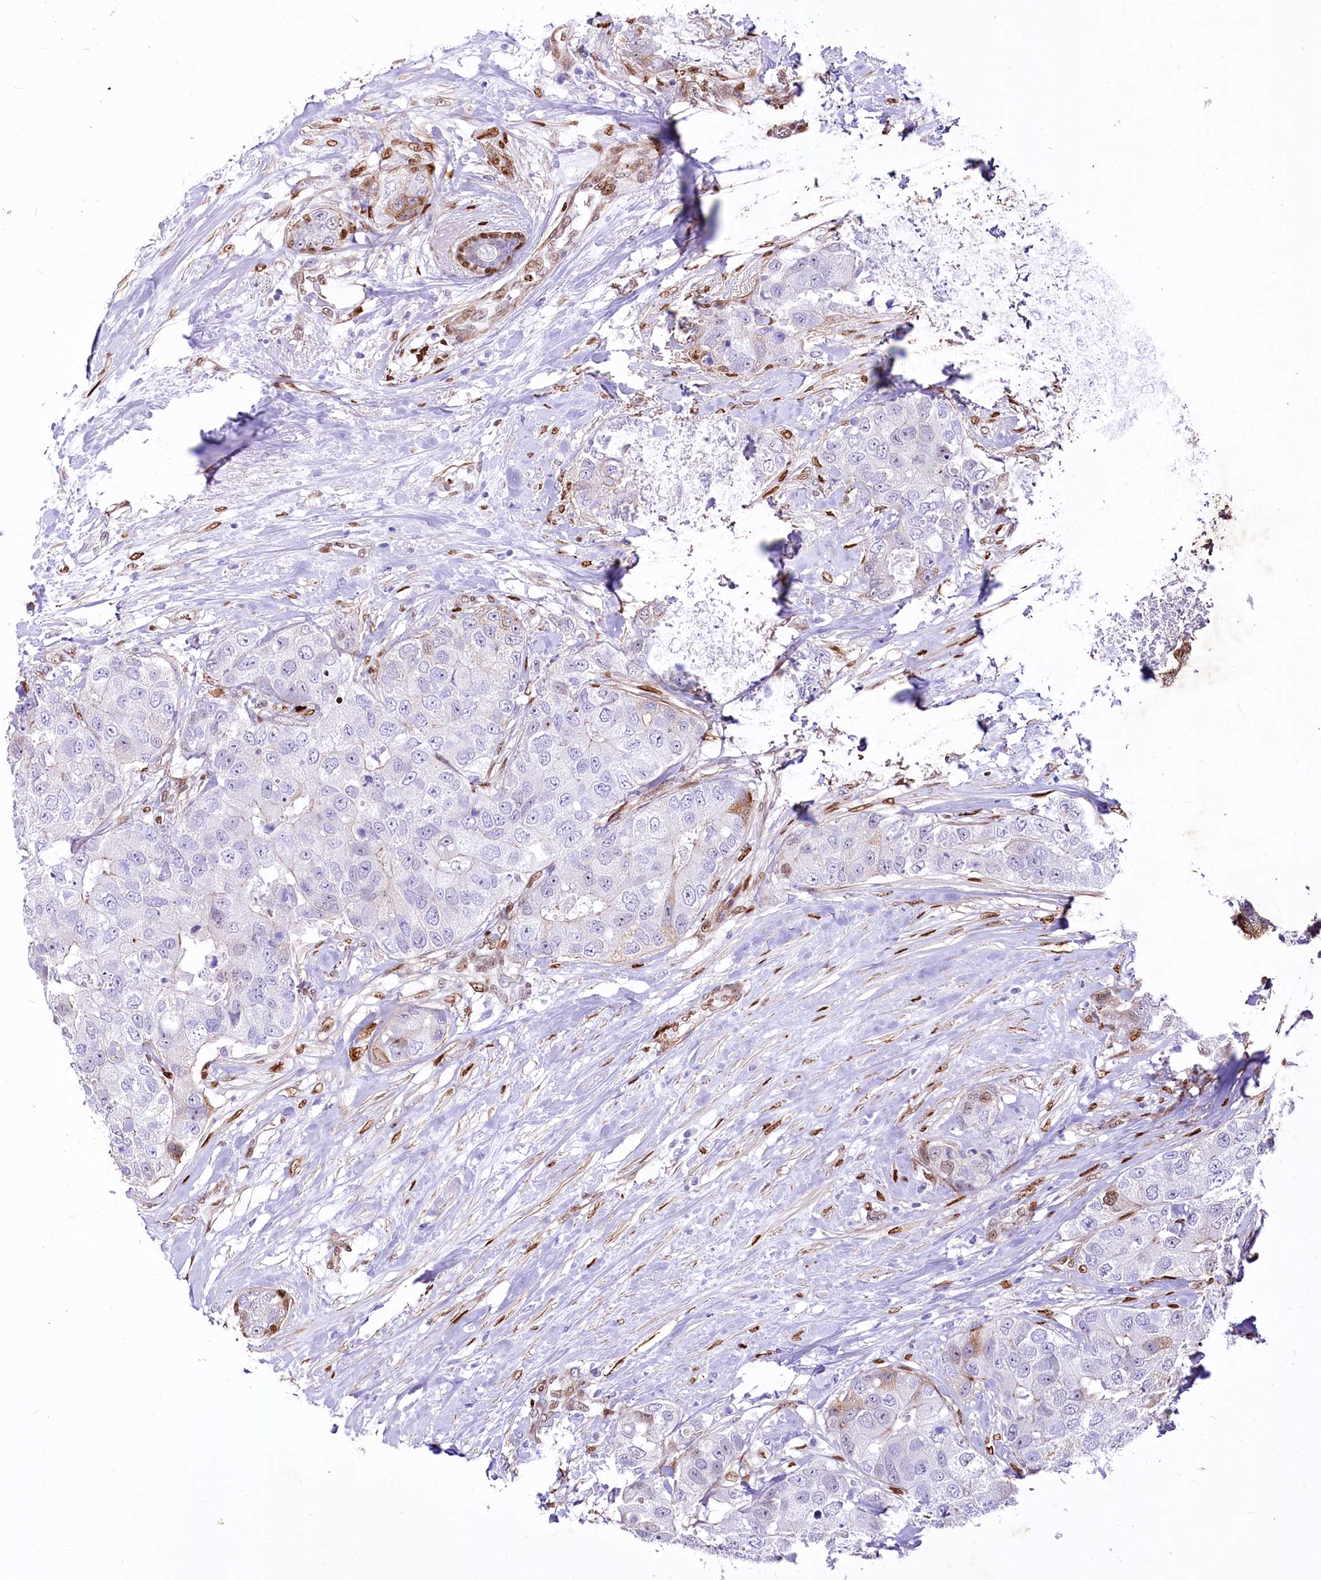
{"staining": {"intensity": "moderate", "quantity": "<25%", "location": "cytoplasmic/membranous,nuclear"}, "tissue": "breast cancer", "cell_type": "Tumor cells", "image_type": "cancer", "snomed": [{"axis": "morphology", "description": "Duct carcinoma"}, {"axis": "topography", "description": "Breast"}], "caption": "Protein staining demonstrates moderate cytoplasmic/membranous and nuclear expression in approximately <25% of tumor cells in intraductal carcinoma (breast). Nuclei are stained in blue.", "gene": "PTMS", "patient": {"sex": "female", "age": 62}}